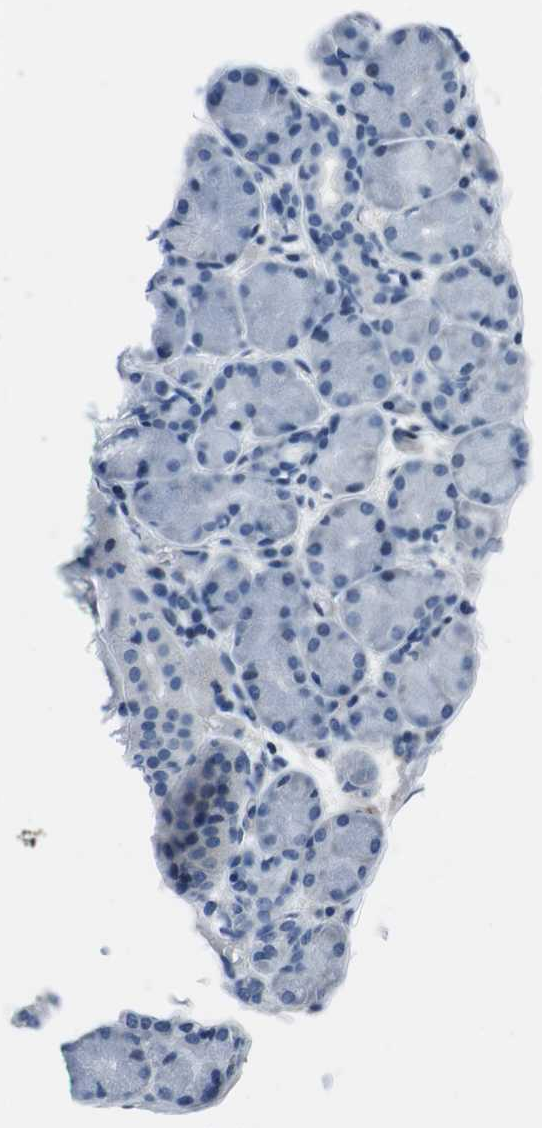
{"staining": {"intensity": "negative", "quantity": "none", "location": "none"}, "tissue": "salivary gland", "cell_type": "Glandular cells", "image_type": "normal", "snomed": [{"axis": "morphology", "description": "Normal tissue, NOS"}, {"axis": "topography", "description": "Salivary gland"}], "caption": "Image shows no significant protein positivity in glandular cells of unremarkable salivary gland. The staining is performed using DAB (3,3'-diaminobenzidine) brown chromogen with nuclei counter-stained in using hematoxylin.", "gene": "KCNJ5", "patient": {"sex": "female", "age": 24}}